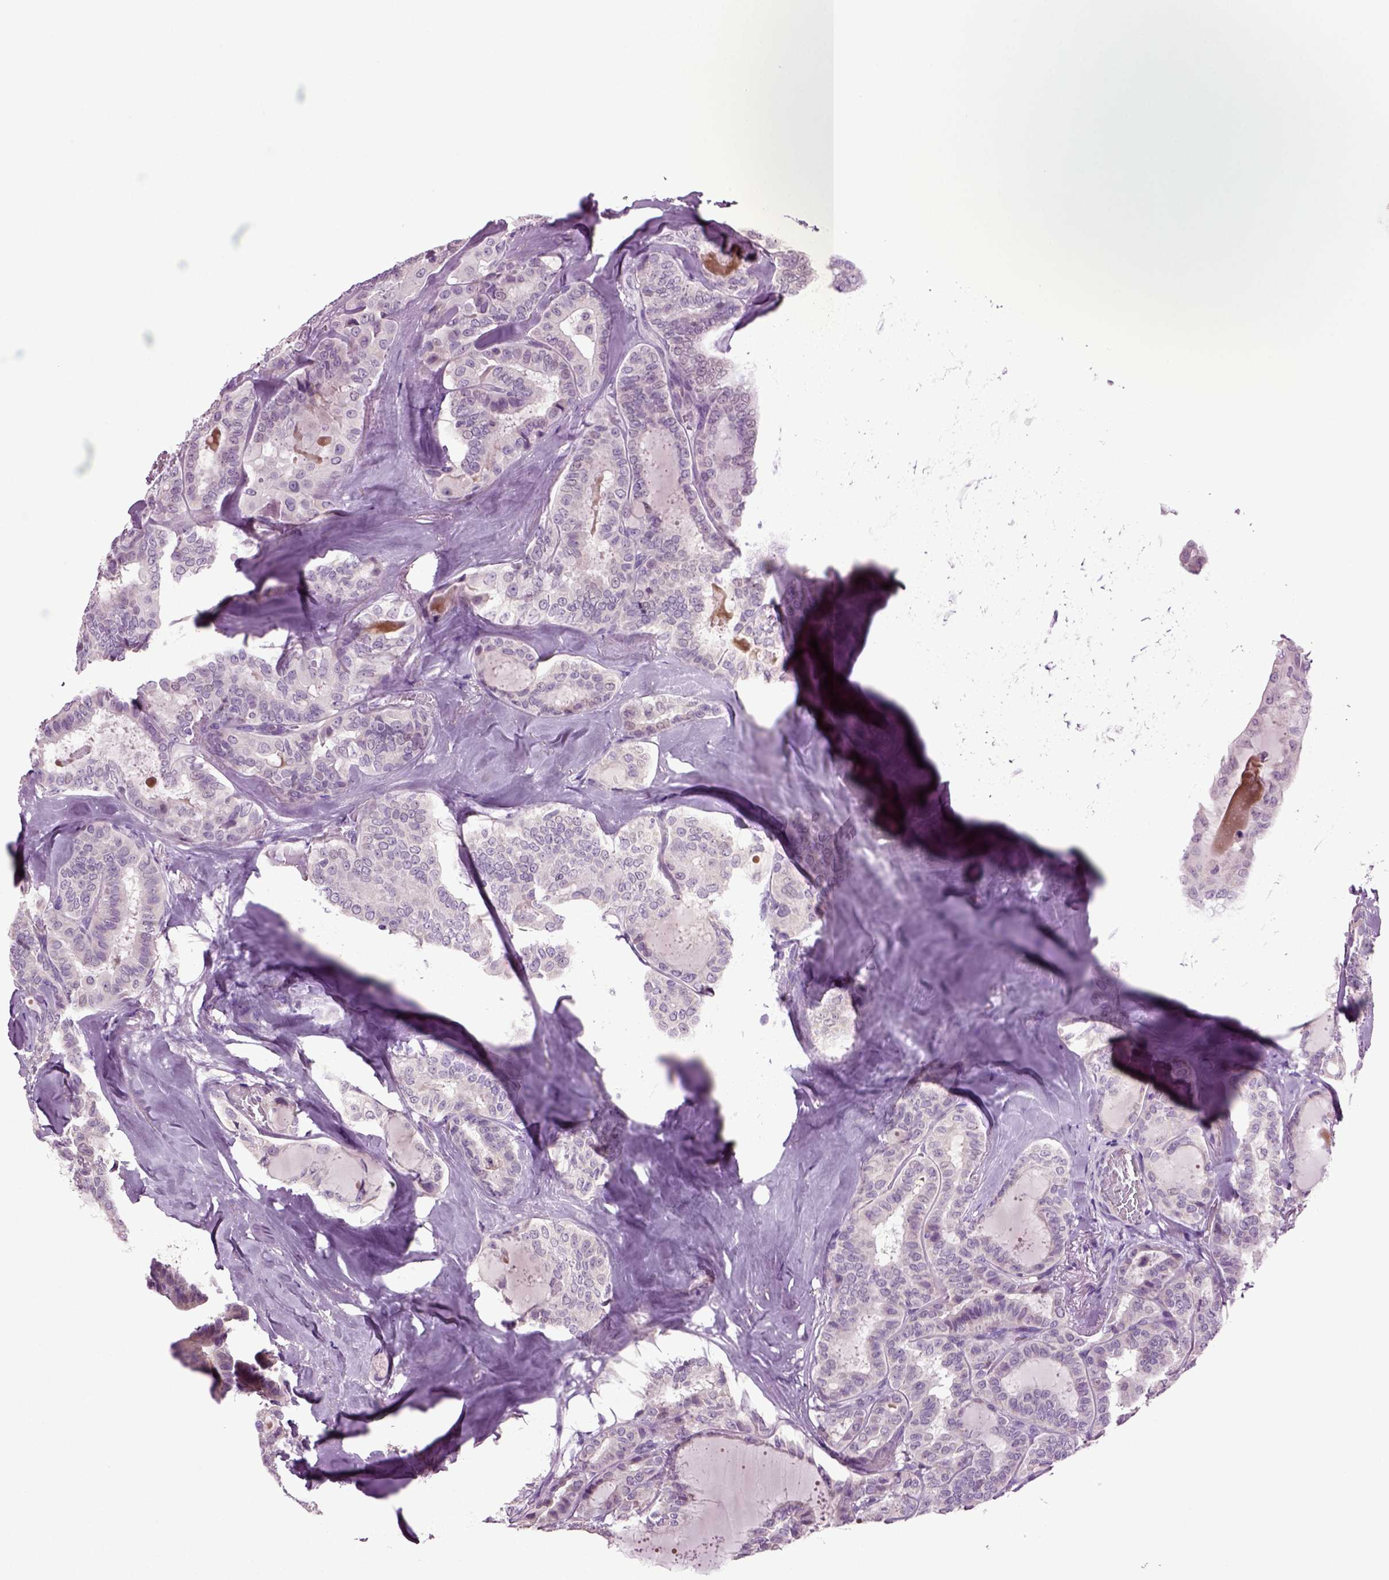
{"staining": {"intensity": "negative", "quantity": "none", "location": "none"}, "tissue": "thyroid cancer", "cell_type": "Tumor cells", "image_type": "cancer", "snomed": [{"axis": "morphology", "description": "Papillary adenocarcinoma, NOS"}, {"axis": "topography", "description": "Thyroid gland"}], "caption": "This image is of thyroid cancer (papillary adenocarcinoma) stained with immunohistochemistry (IHC) to label a protein in brown with the nuclei are counter-stained blue. There is no positivity in tumor cells. (Brightfield microscopy of DAB (3,3'-diaminobenzidine) immunohistochemistry (IHC) at high magnification).", "gene": "FGF11", "patient": {"sex": "female", "age": 39}}